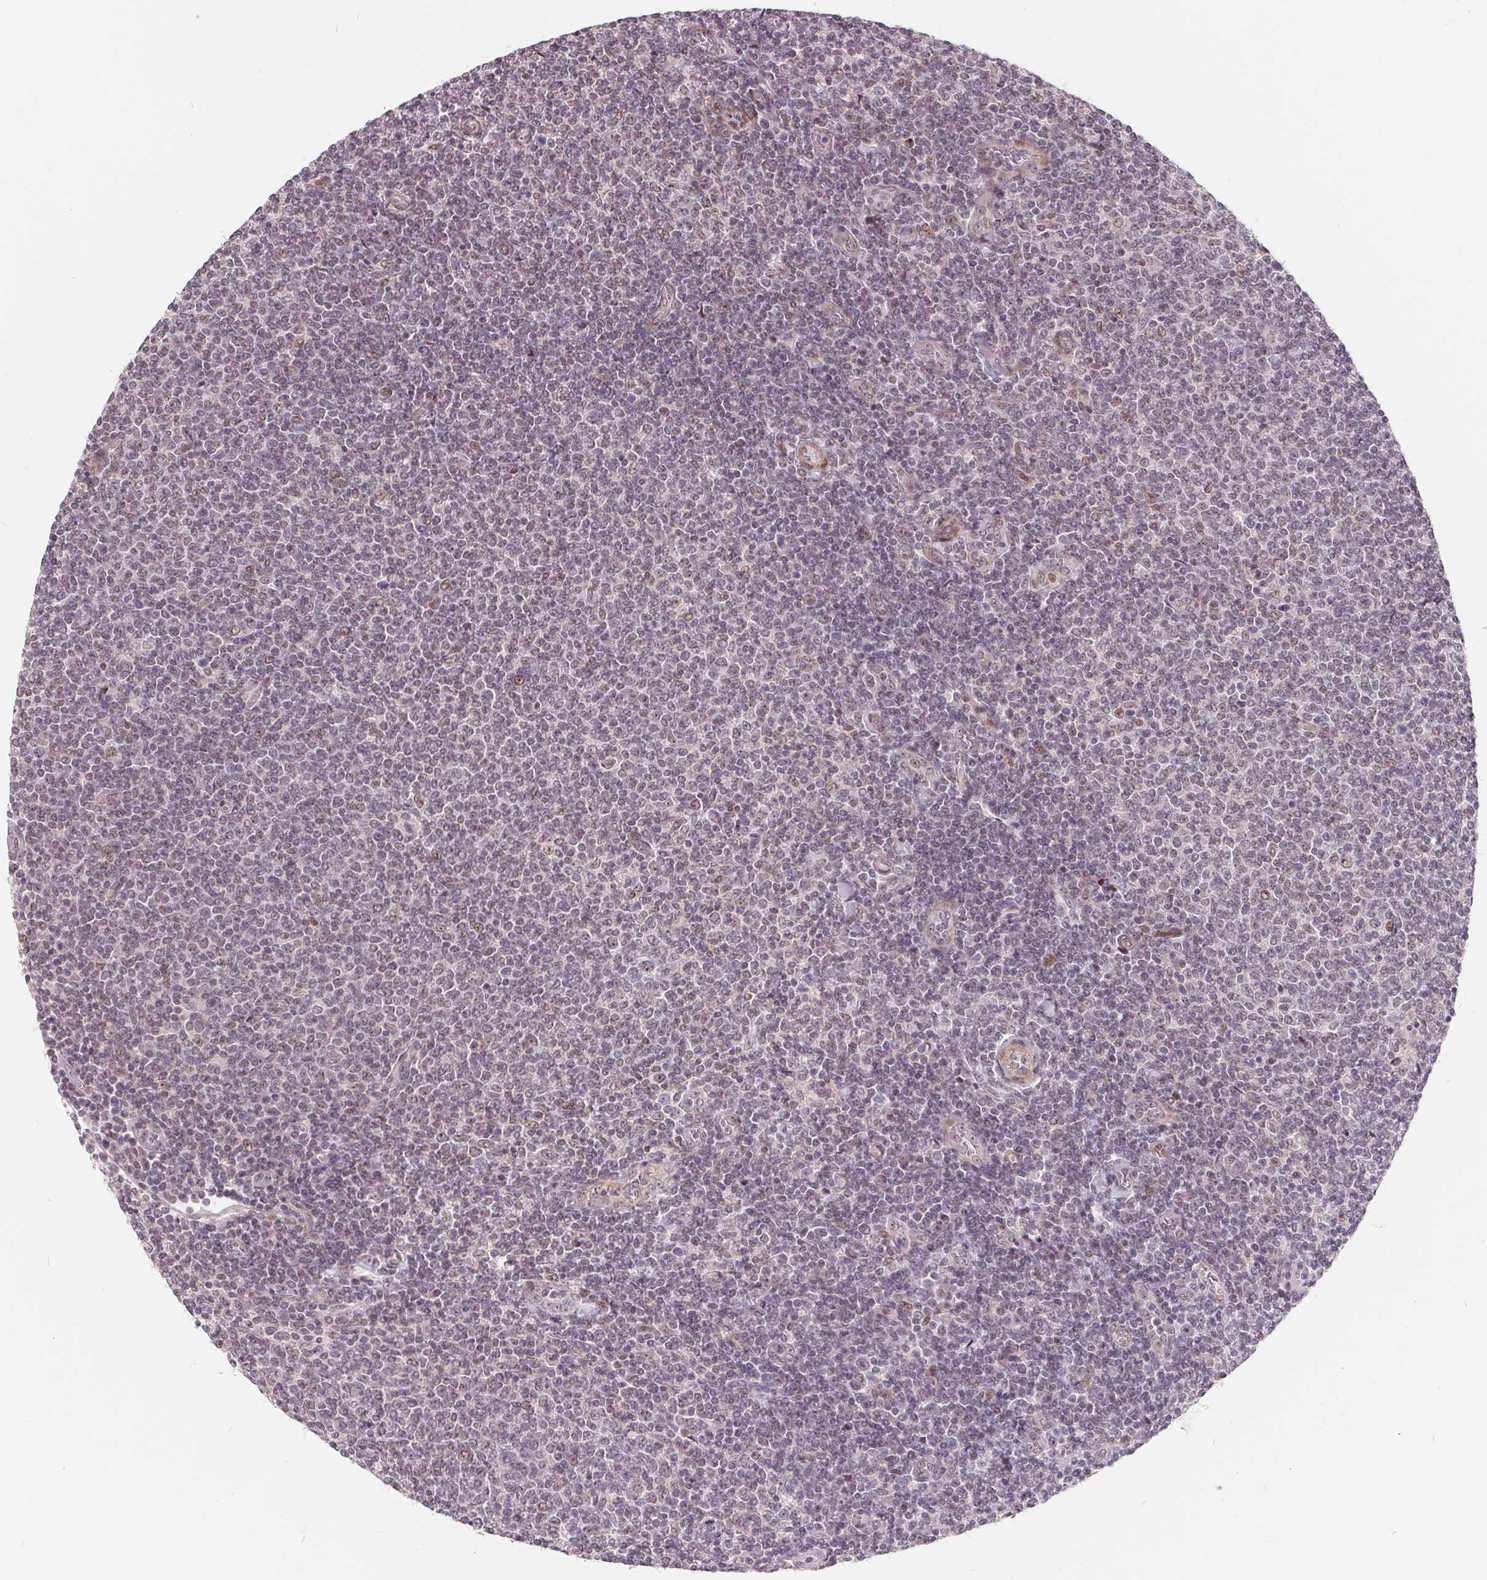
{"staining": {"intensity": "moderate", "quantity": "<25%", "location": "nuclear"}, "tissue": "lymphoma", "cell_type": "Tumor cells", "image_type": "cancer", "snomed": [{"axis": "morphology", "description": "Malignant lymphoma, non-Hodgkin's type, Low grade"}, {"axis": "topography", "description": "Lymph node"}], "caption": "Low-grade malignant lymphoma, non-Hodgkin's type stained for a protein (brown) shows moderate nuclear positive expression in approximately <25% of tumor cells.", "gene": "NRG2", "patient": {"sex": "male", "age": 52}}